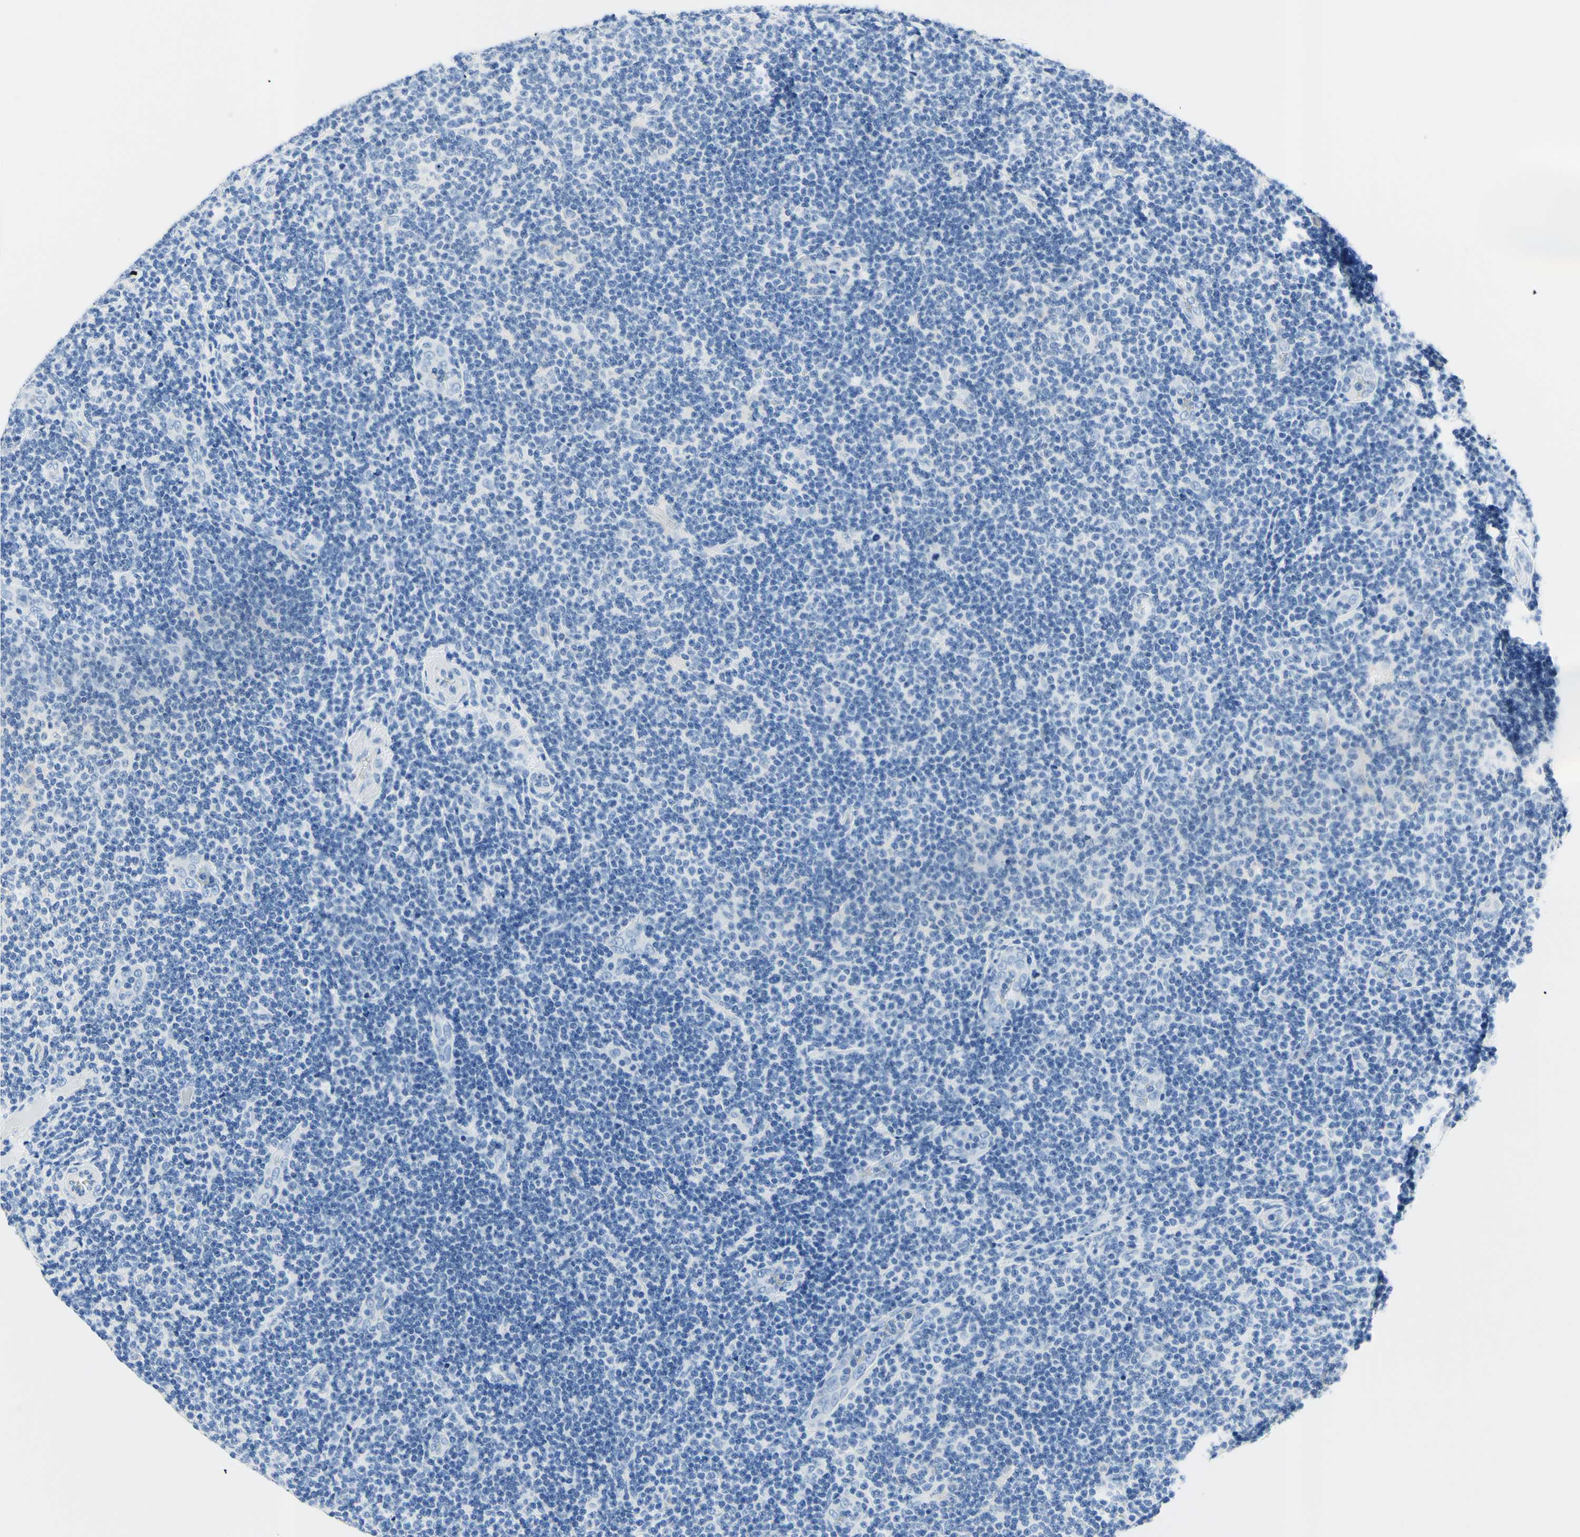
{"staining": {"intensity": "negative", "quantity": "none", "location": "none"}, "tissue": "lymphoma", "cell_type": "Tumor cells", "image_type": "cancer", "snomed": [{"axis": "morphology", "description": "Malignant lymphoma, non-Hodgkin's type, Low grade"}, {"axis": "topography", "description": "Lymph node"}], "caption": "Tumor cells are negative for brown protein staining in lymphoma.", "gene": "HPCA", "patient": {"sex": "male", "age": 83}}